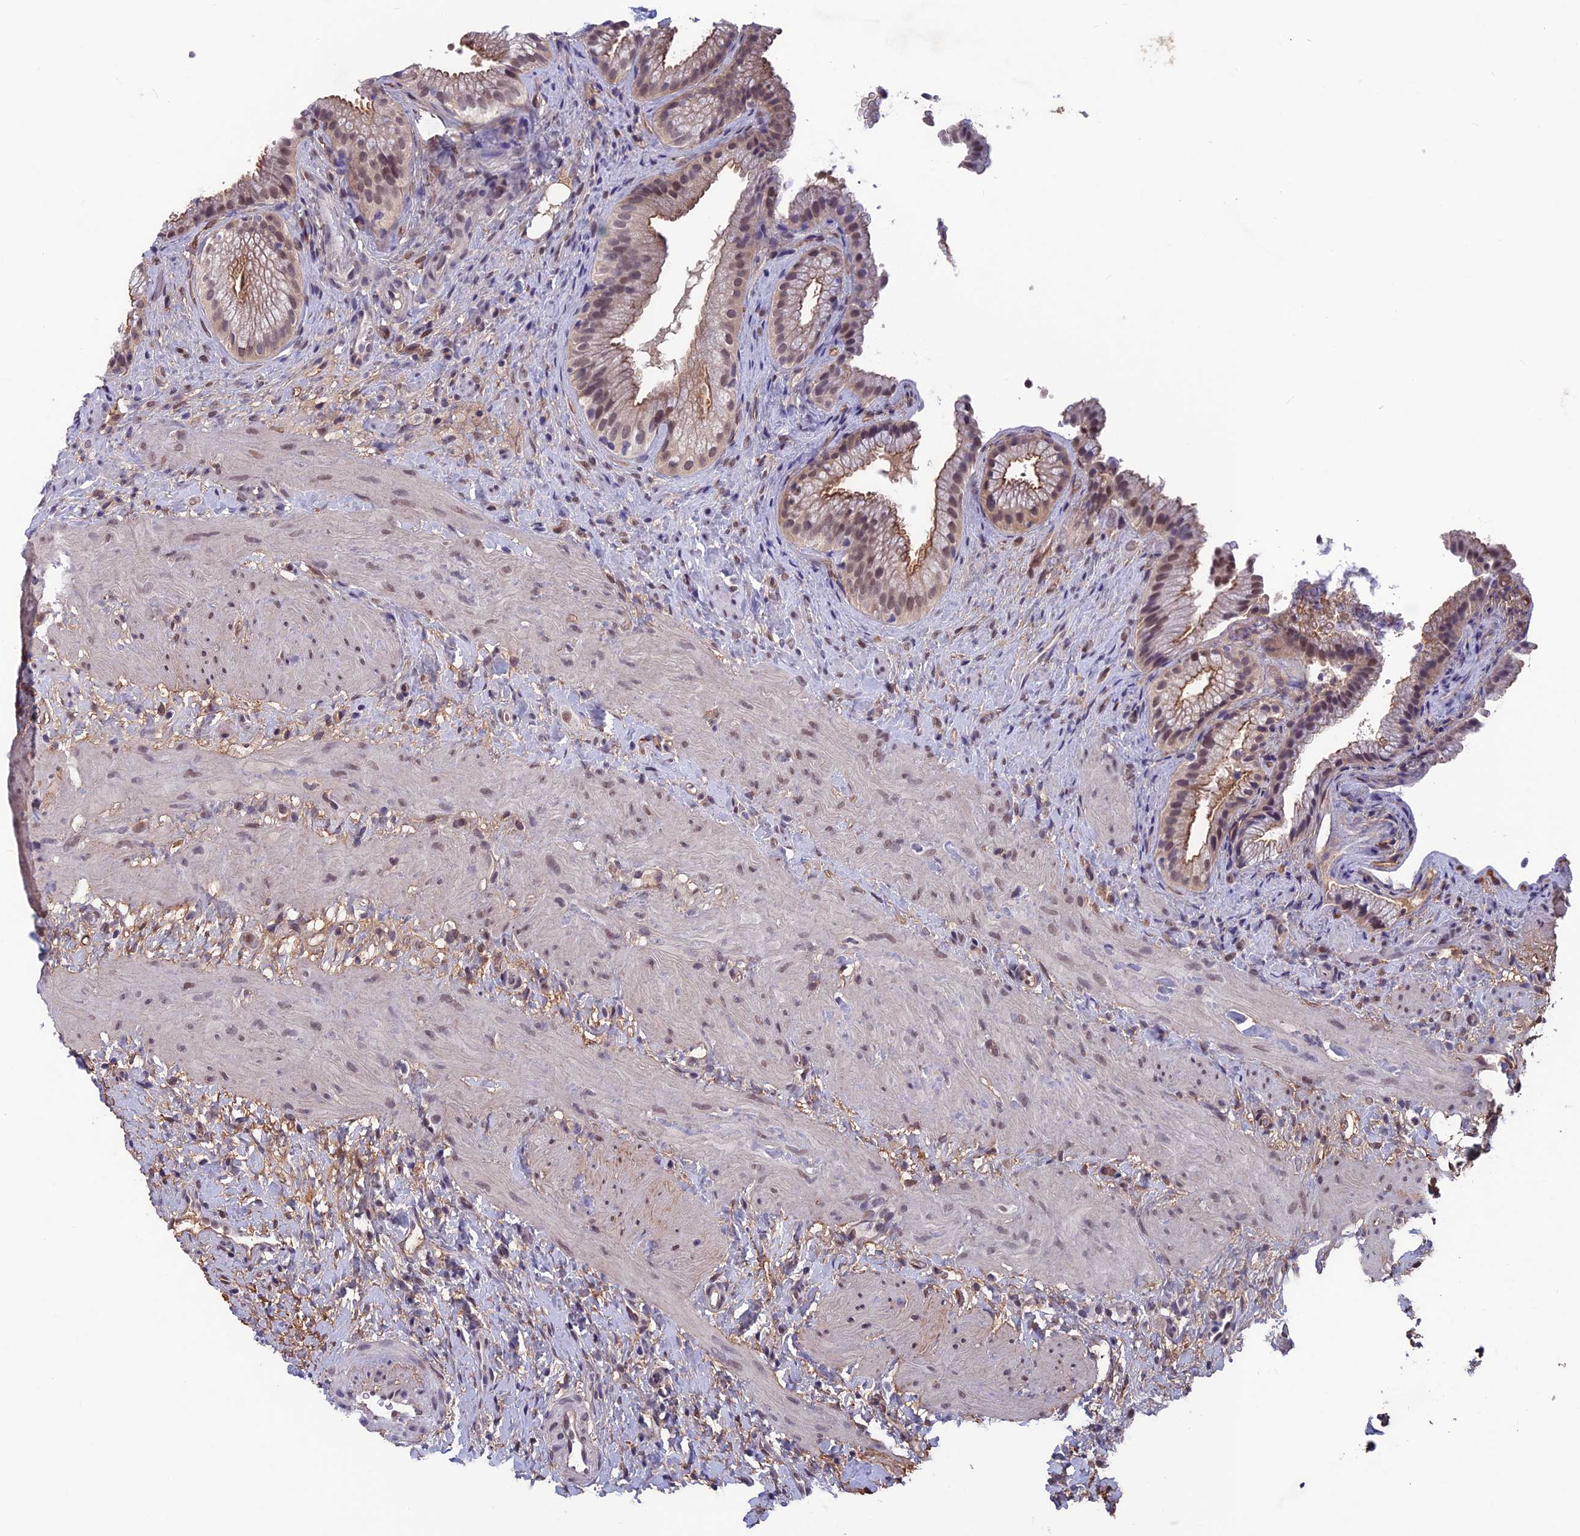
{"staining": {"intensity": "moderate", "quantity": "<25%", "location": "cytoplasmic/membranous,nuclear"}, "tissue": "gallbladder", "cell_type": "Glandular cells", "image_type": "normal", "snomed": [{"axis": "morphology", "description": "Normal tissue, NOS"}, {"axis": "topography", "description": "Gallbladder"}], "caption": "This is a micrograph of immunohistochemistry (IHC) staining of normal gallbladder, which shows moderate expression in the cytoplasmic/membranous,nuclear of glandular cells.", "gene": "FKBPL", "patient": {"sex": "female", "age": 64}}